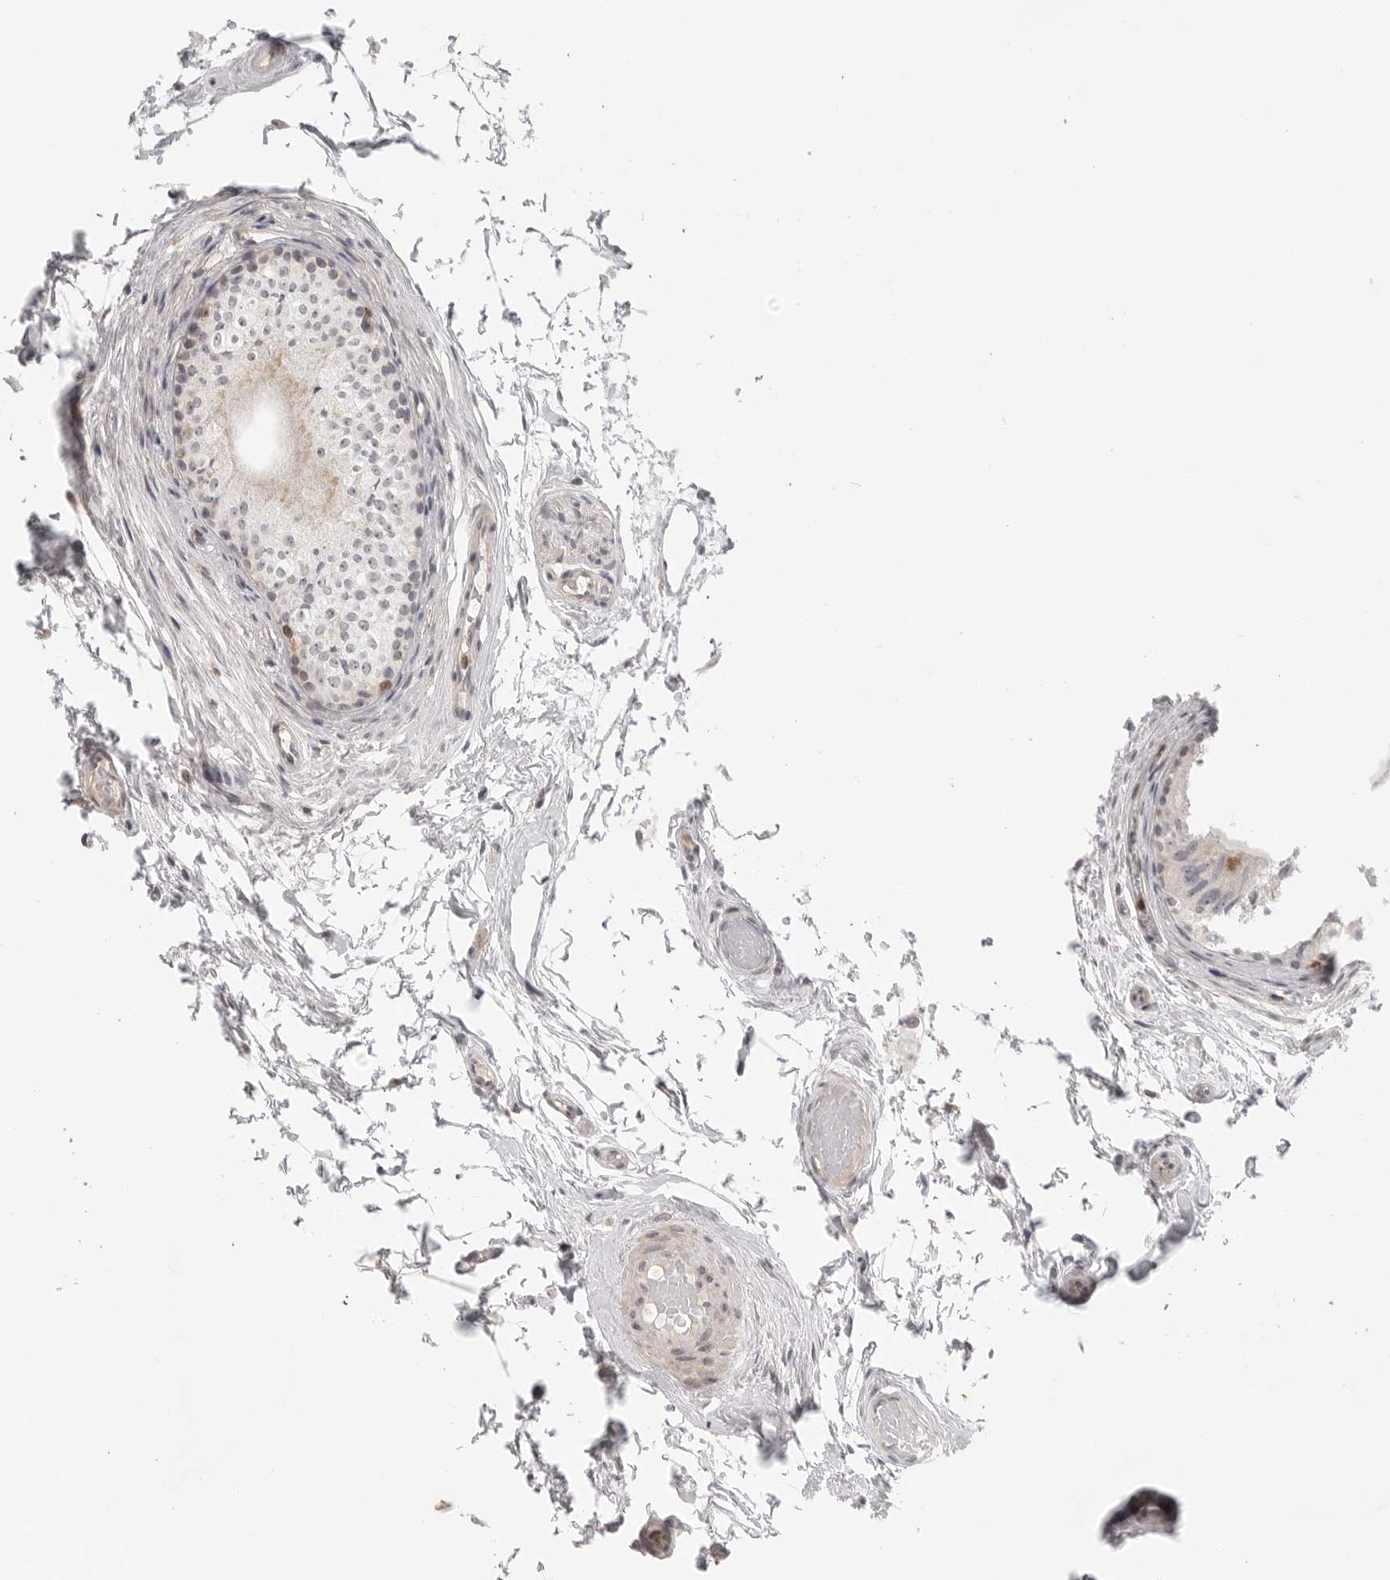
{"staining": {"intensity": "negative", "quantity": "none", "location": "none"}, "tissue": "epididymis", "cell_type": "Glandular cells", "image_type": "normal", "snomed": [{"axis": "morphology", "description": "Normal tissue, NOS"}, {"axis": "topography", "description": "Epididymis"}], "caption": "The IHC image has no significant staining in glandular cells of epididymis. The staining was performed using DAB to visualize the protein expression in brown, while the nuclei were stained in blue with hematoxylin (Magnification: 20x).", "gene": "SH3KBP1", "patient": {"sex": "male", "age": 79}}